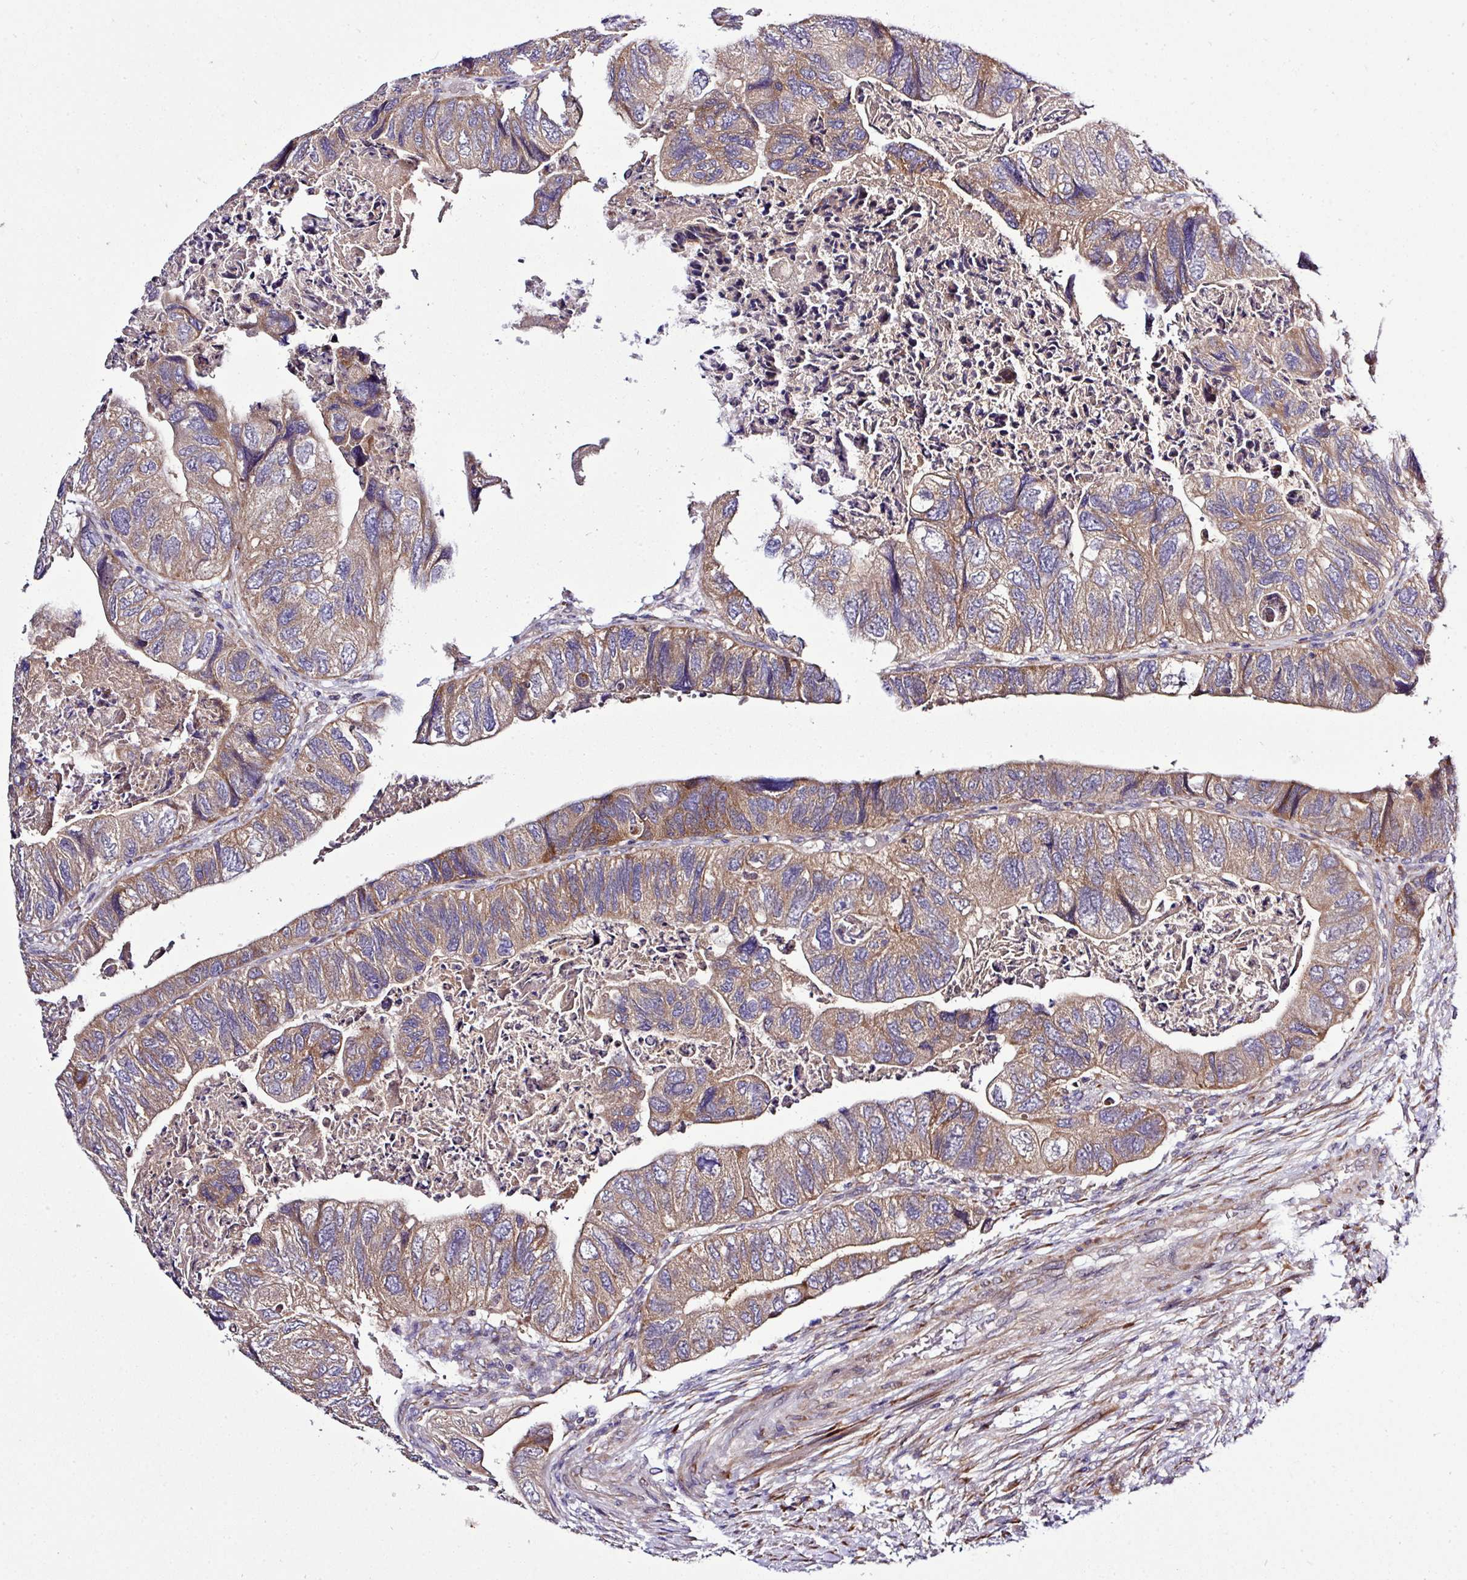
{"staining": {"intensity": "moderate", "quantity": ">75%", "location": "cytoplasmic/membranous"}, "tissue": "colorectal cancer", "cell_type": "Tumor cells", "image_type": "cancer", "snomed": [{"axis": "morphology", "description": "Adenocarcinoma, NOS"}, {"axis": "topography", "description": "Rectum"}], "caption": "This is an image of IHC staining of colorectal cancer, which shows moderate expression in the cytoplasmic/membranous of tumor cells.", "gene": "TM2D2", "patient": {"sex": "male", "age": 63}}